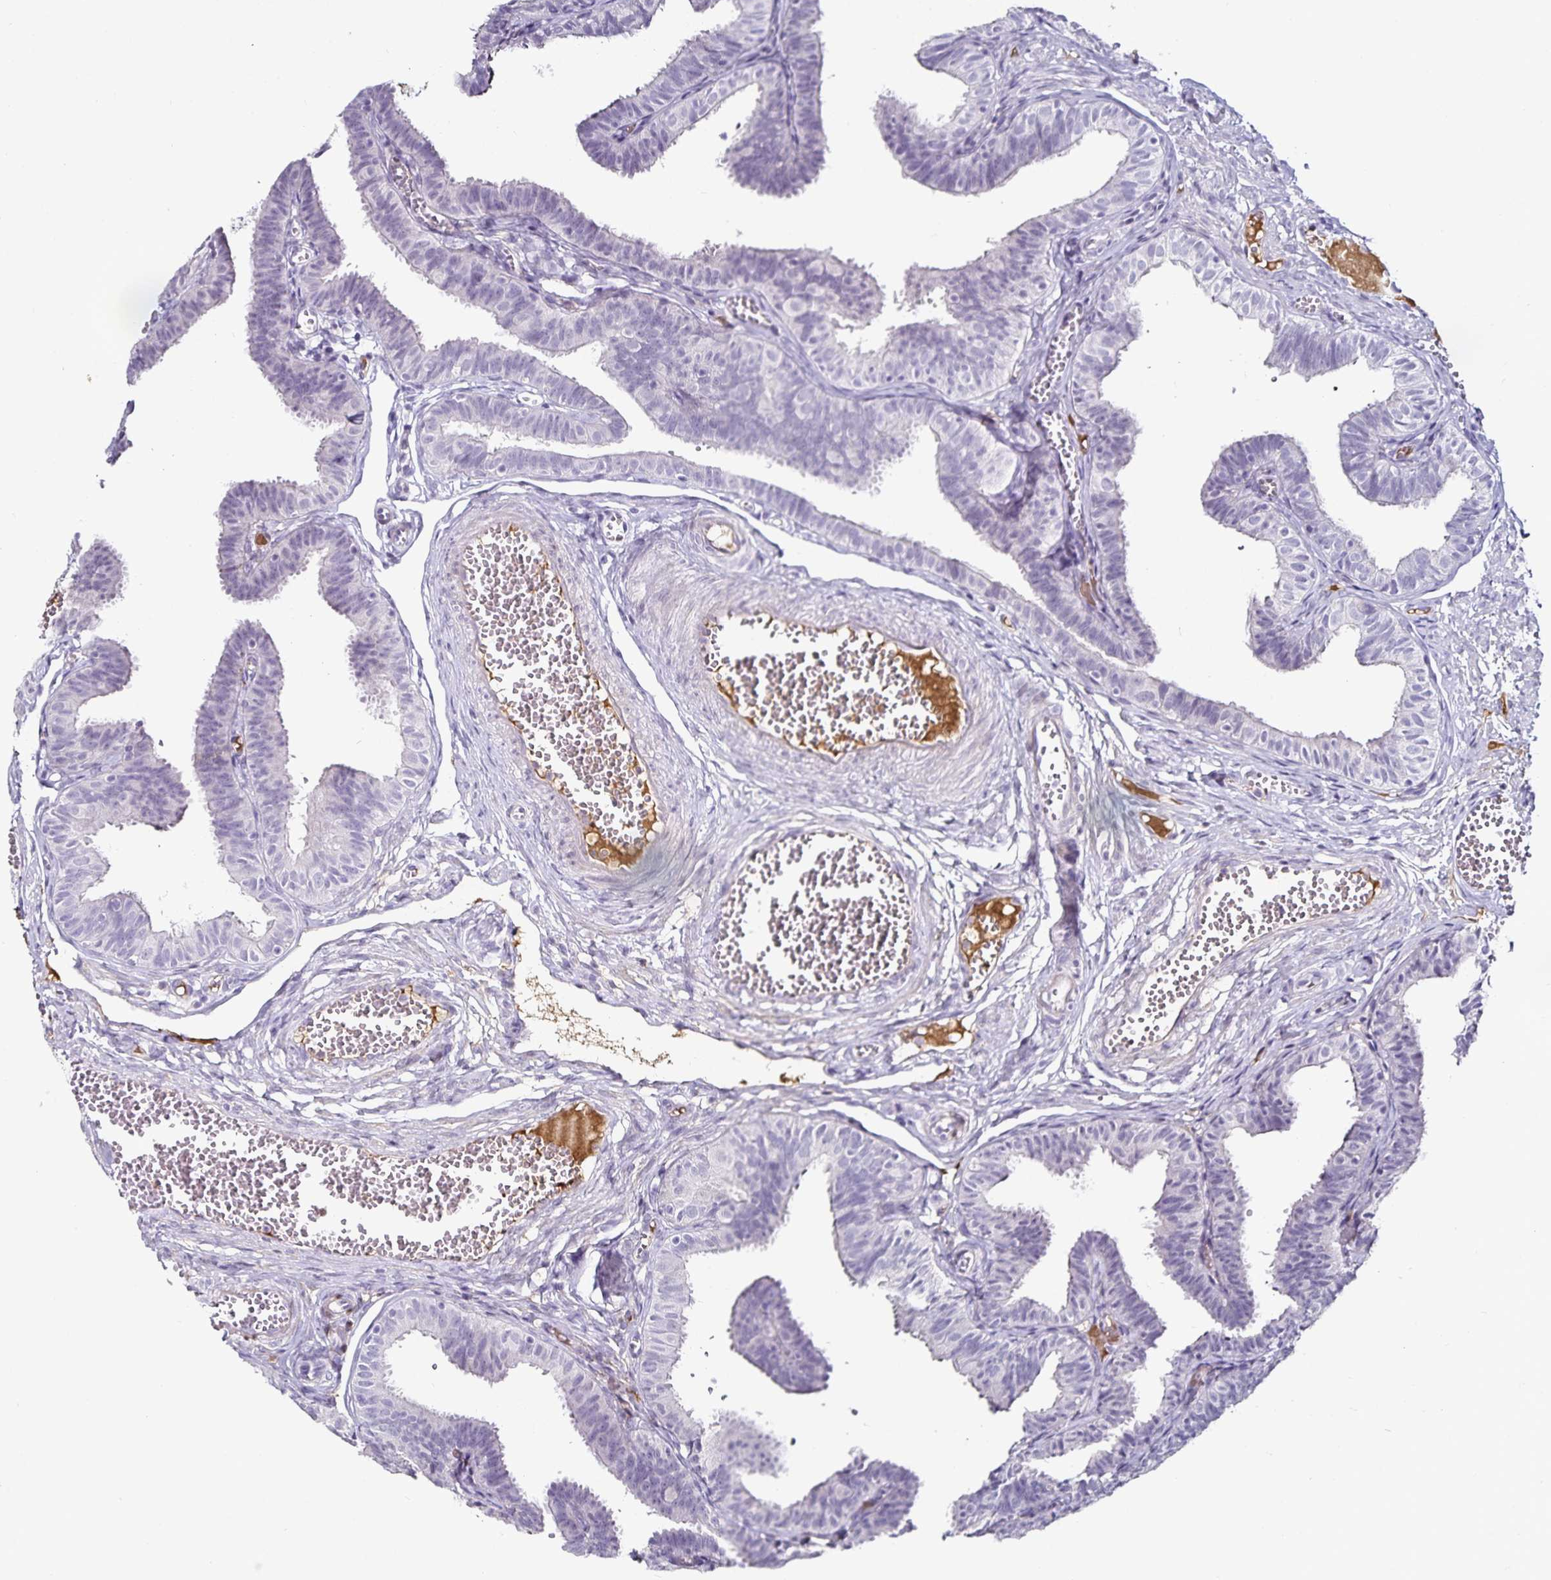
{"staining": {"intensity": "negative", "quantity": "none", "location": "none"}, "tissue": "fallopian tube", "cell_type": "Glandular cells", "image_type": "normal", "snomed": [{"axis": "morphology", "description": "Normal tissue, NOS"}, {"axis": "topography", "description": "Fallopian tube"}], "caption": "Immunohistochemical staining of unremarkable fallopian tube demonstrates no significant expression in glandular cells.", "gene": "TTR", "patient": {"sex": "female", "age": 25}}